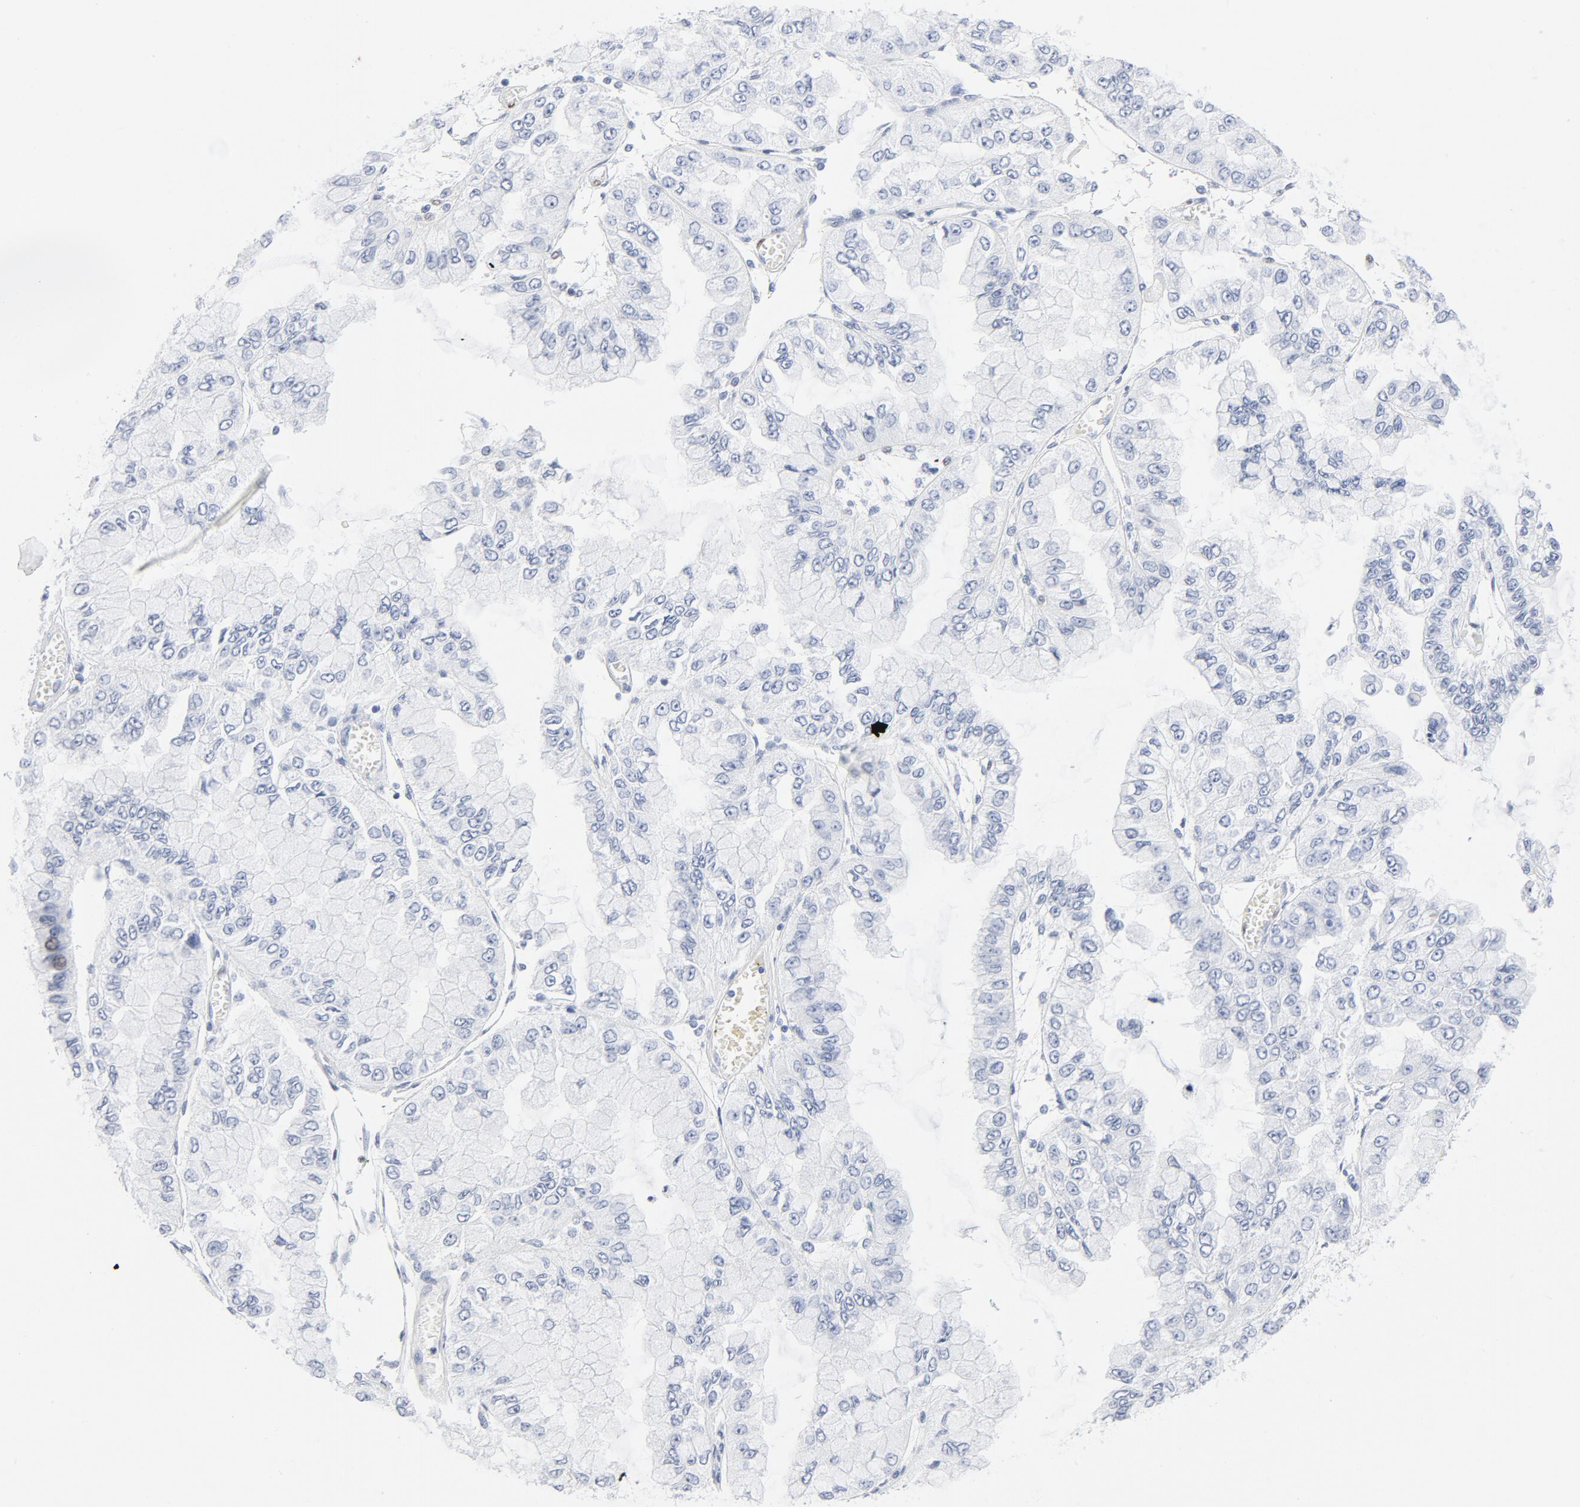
{"staining": {"intensity": "negative", "quantity": "none", "location": "none"}, "tissue": "liver cancer", "cell_type": "Tumor cells", "image_type": "cancer", "snomed": [{"axis": "morphology", "description": "Cholangiocarcinoma"}, {"axis": "topography", "description": "Liver"}], "caption": "The immunohistochemistry image has no significant staining in tumor cells of liver cancer (cholangiocarcinoma) tissue.", "gene": "ATF2", "patient": {"sex": "female", "age": 79}}